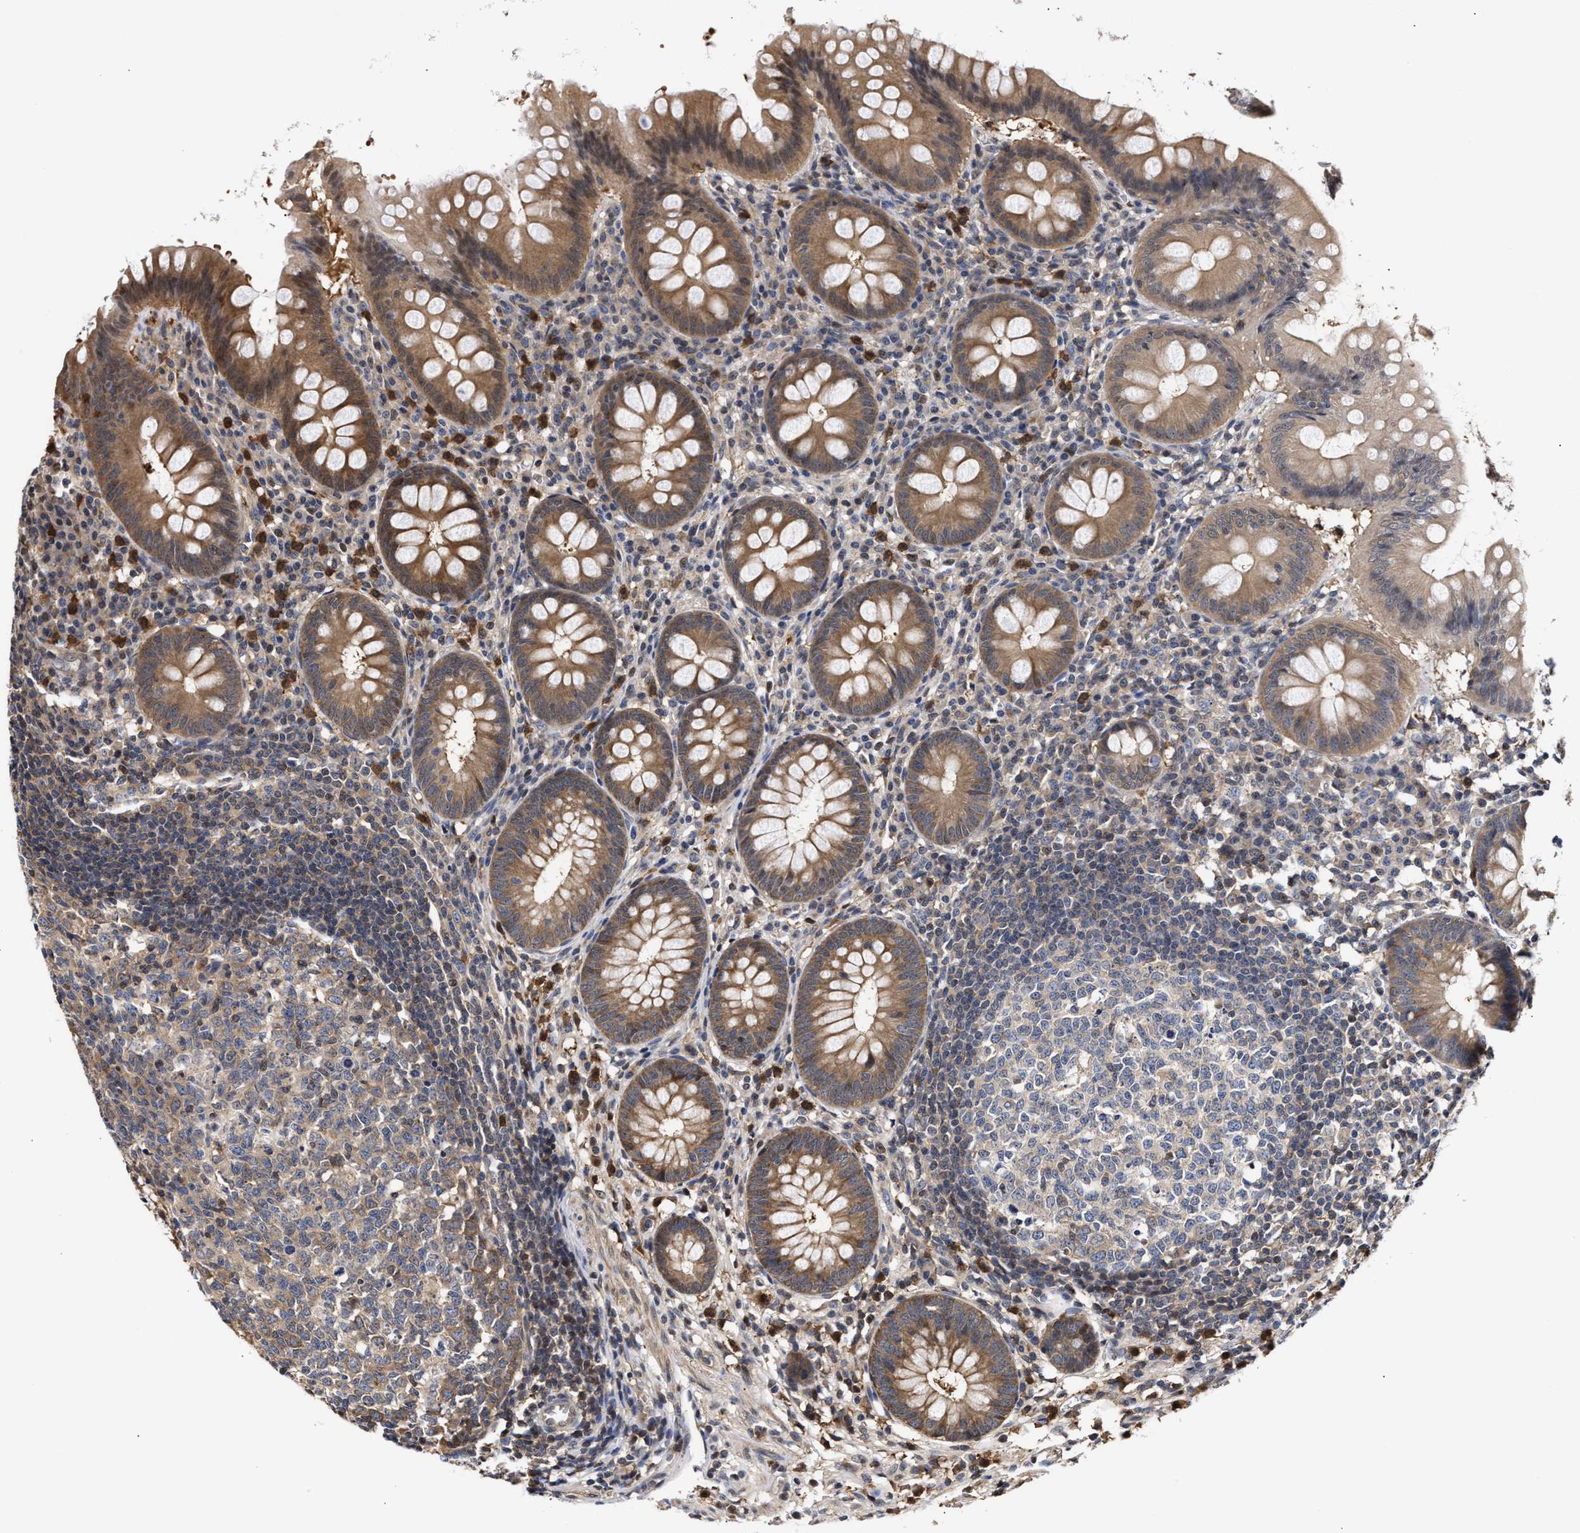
{"staining": {"intensity": "moderate", "quantity": ">75%", "location": "cytoplasmic/membranous"}, "tissue": "appendix", "cell_type": "Glandular cells", "image_type": "normal", "snomed": [{"axis": "morphology", "description": "Normal tissue, NOS"}, {"axis": "topography", "description": "Appendix"}], "caption": "Glandular cells display medium levels of moderate cytoplasmic/membranous positivity in about >75% of cells in benign appendix. The protein of interest is shown in brown color, while the nuclei are stained blue.", "gene": "KLHDC1", "patient": {"sex": "male", "age": 56}}